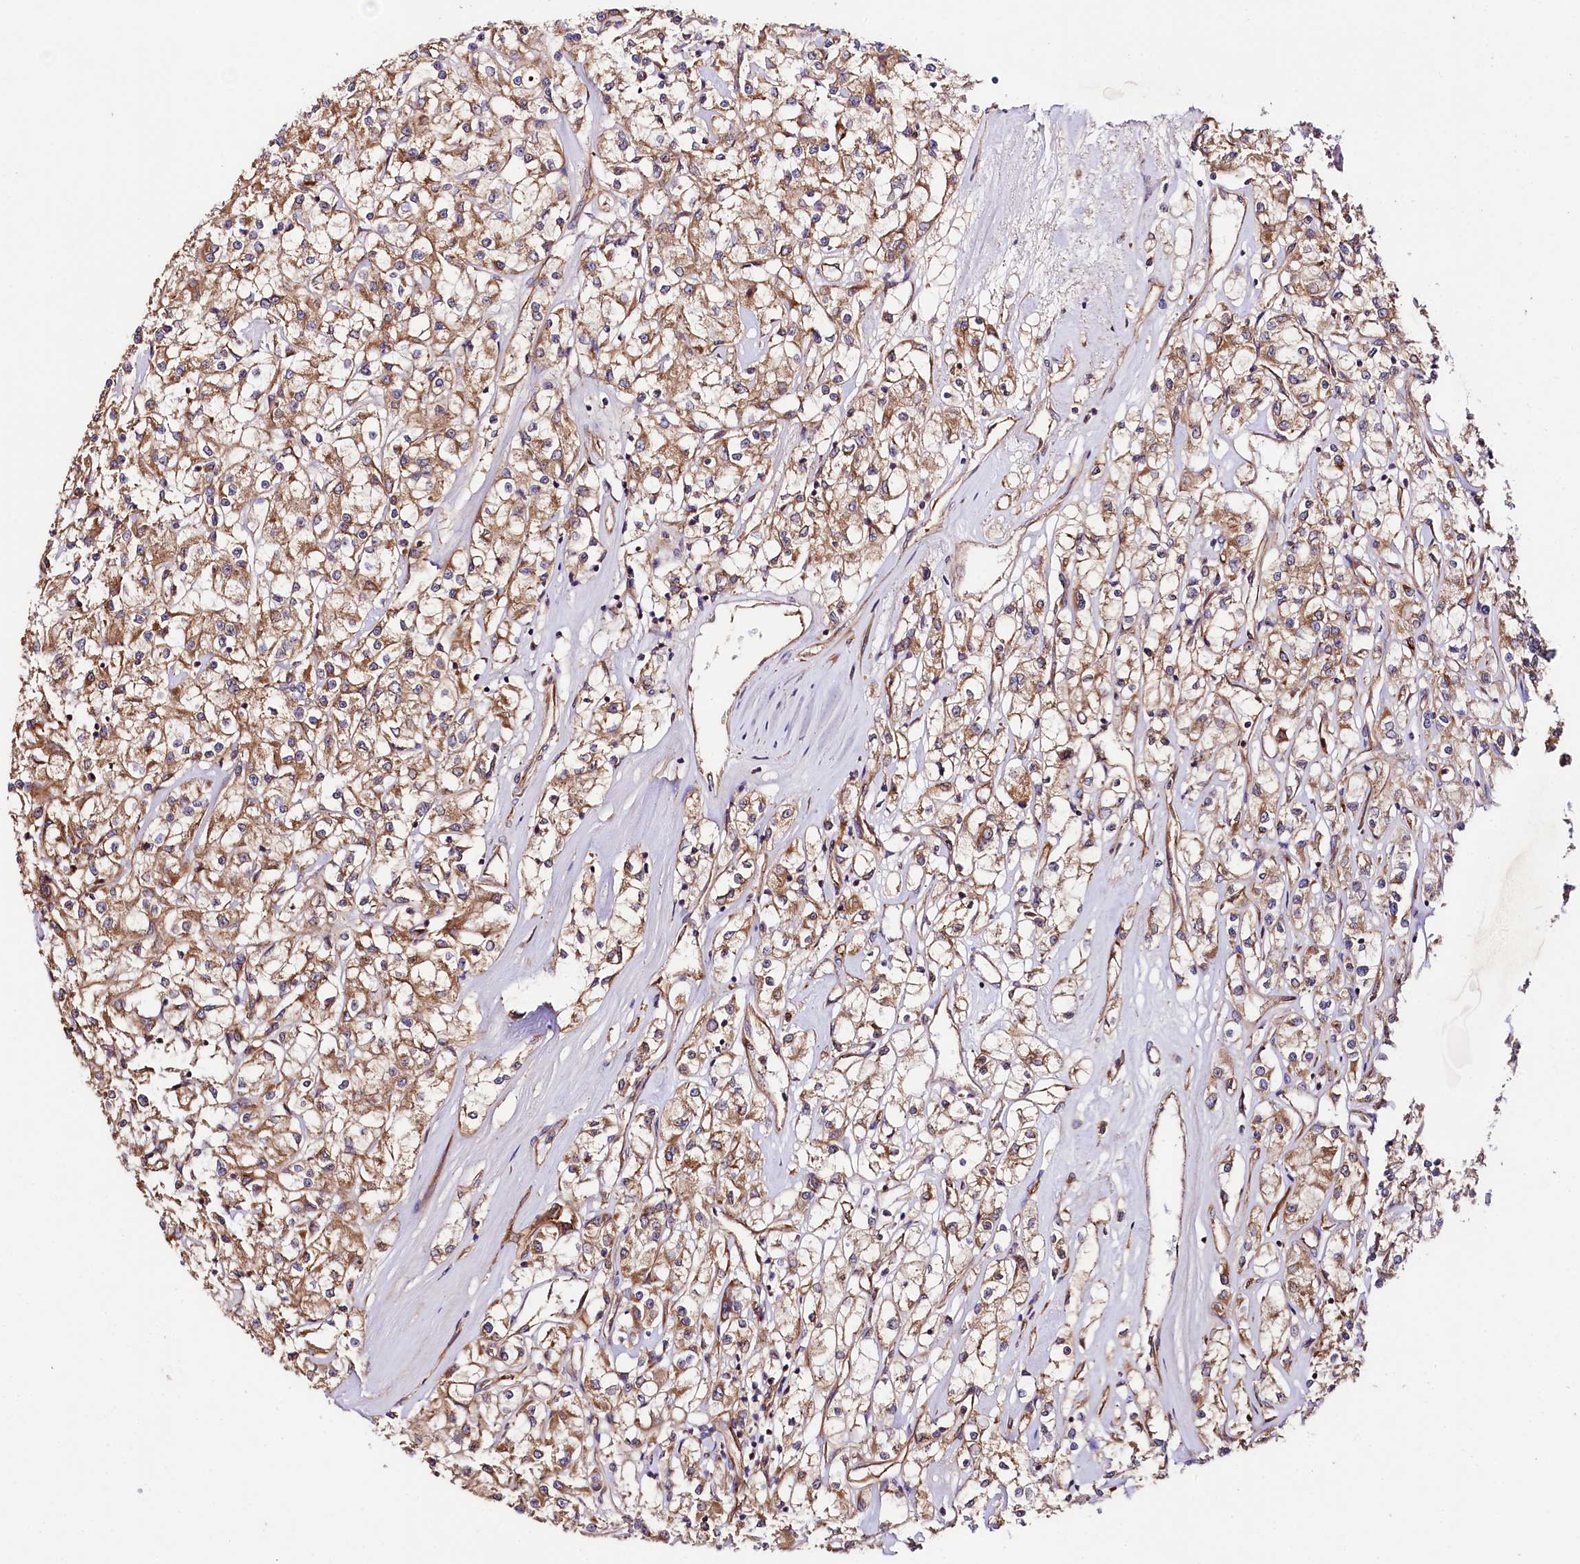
{"staining": {"intensity": "moderate", "quantity": ">75%", "location": "cytoplasmic/membranous"}, "tissue": "renal cancer", "cell_type": "Tumor cells", "image_type": "cancer", "snomed": [{"axis": "morphology", "description": "Adenocarcinoma, NOS"}, {"axis": "topography", "description": "Kidney"}], "caption": "Renal cancer stained with a brown dye reveals moderate cytoplasmic/membranous positive expression in about >75% of tumor cells.", "gene": "CEP295", "patient": {"sex": "female", "age": 59}}